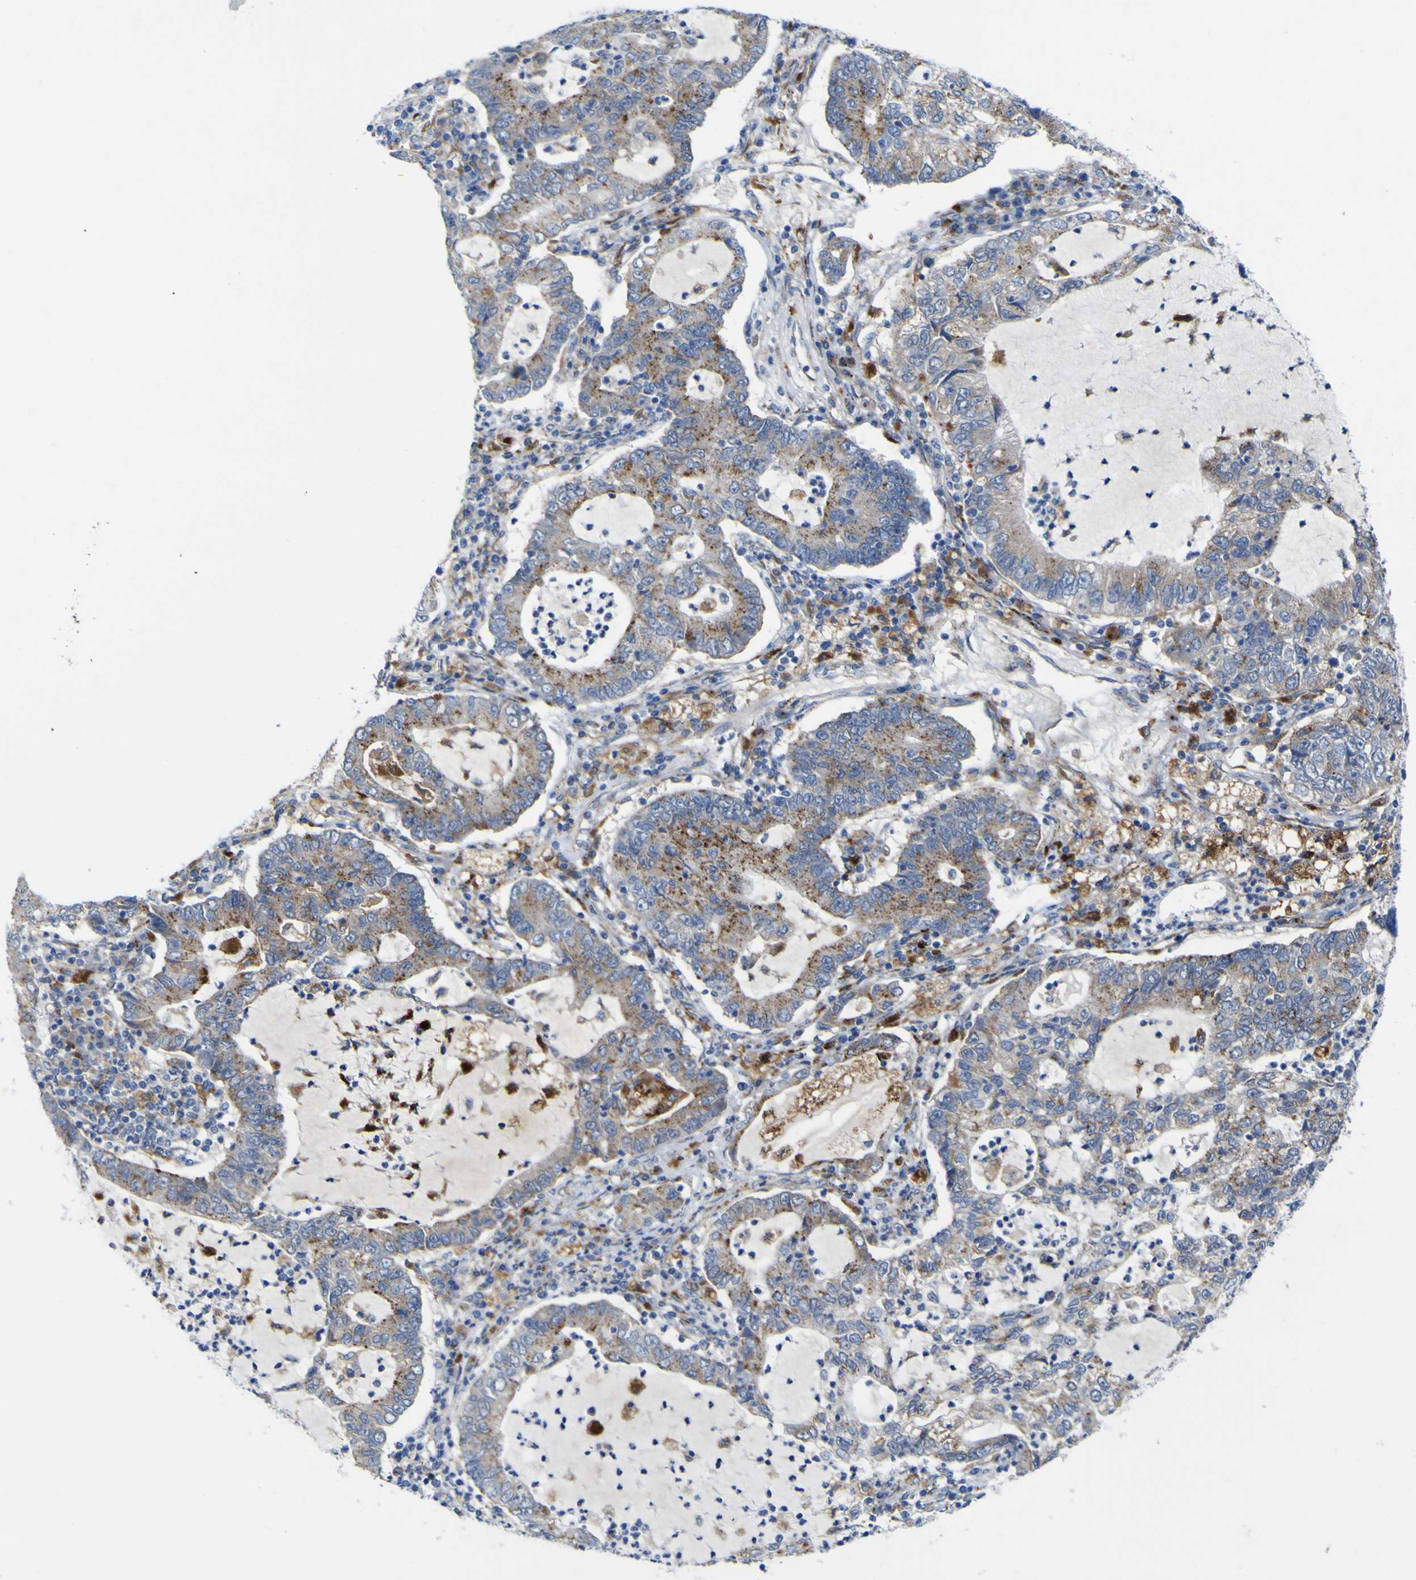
{"staining": {"intensity": "moderate", "quantity": ">75%", "location": "cytoplasmic/membranous"}, "tissue": "lung cancer", "cell_type": "Tumor cells", "image_type": "cancer", "snomed": [{"axis": "morphology", "description": "Adenocarcinoma, NOS"}, {"axis": "topography", "description": "Lung"}], "caption": "Brown immunohistochemical staining in human lung cancer shows moderate cytoplasmic/membranous positivity in approximately >75% of tumor cells.", "gene": "PTPRF", "patient": {"sex": "female", "age": 51}}